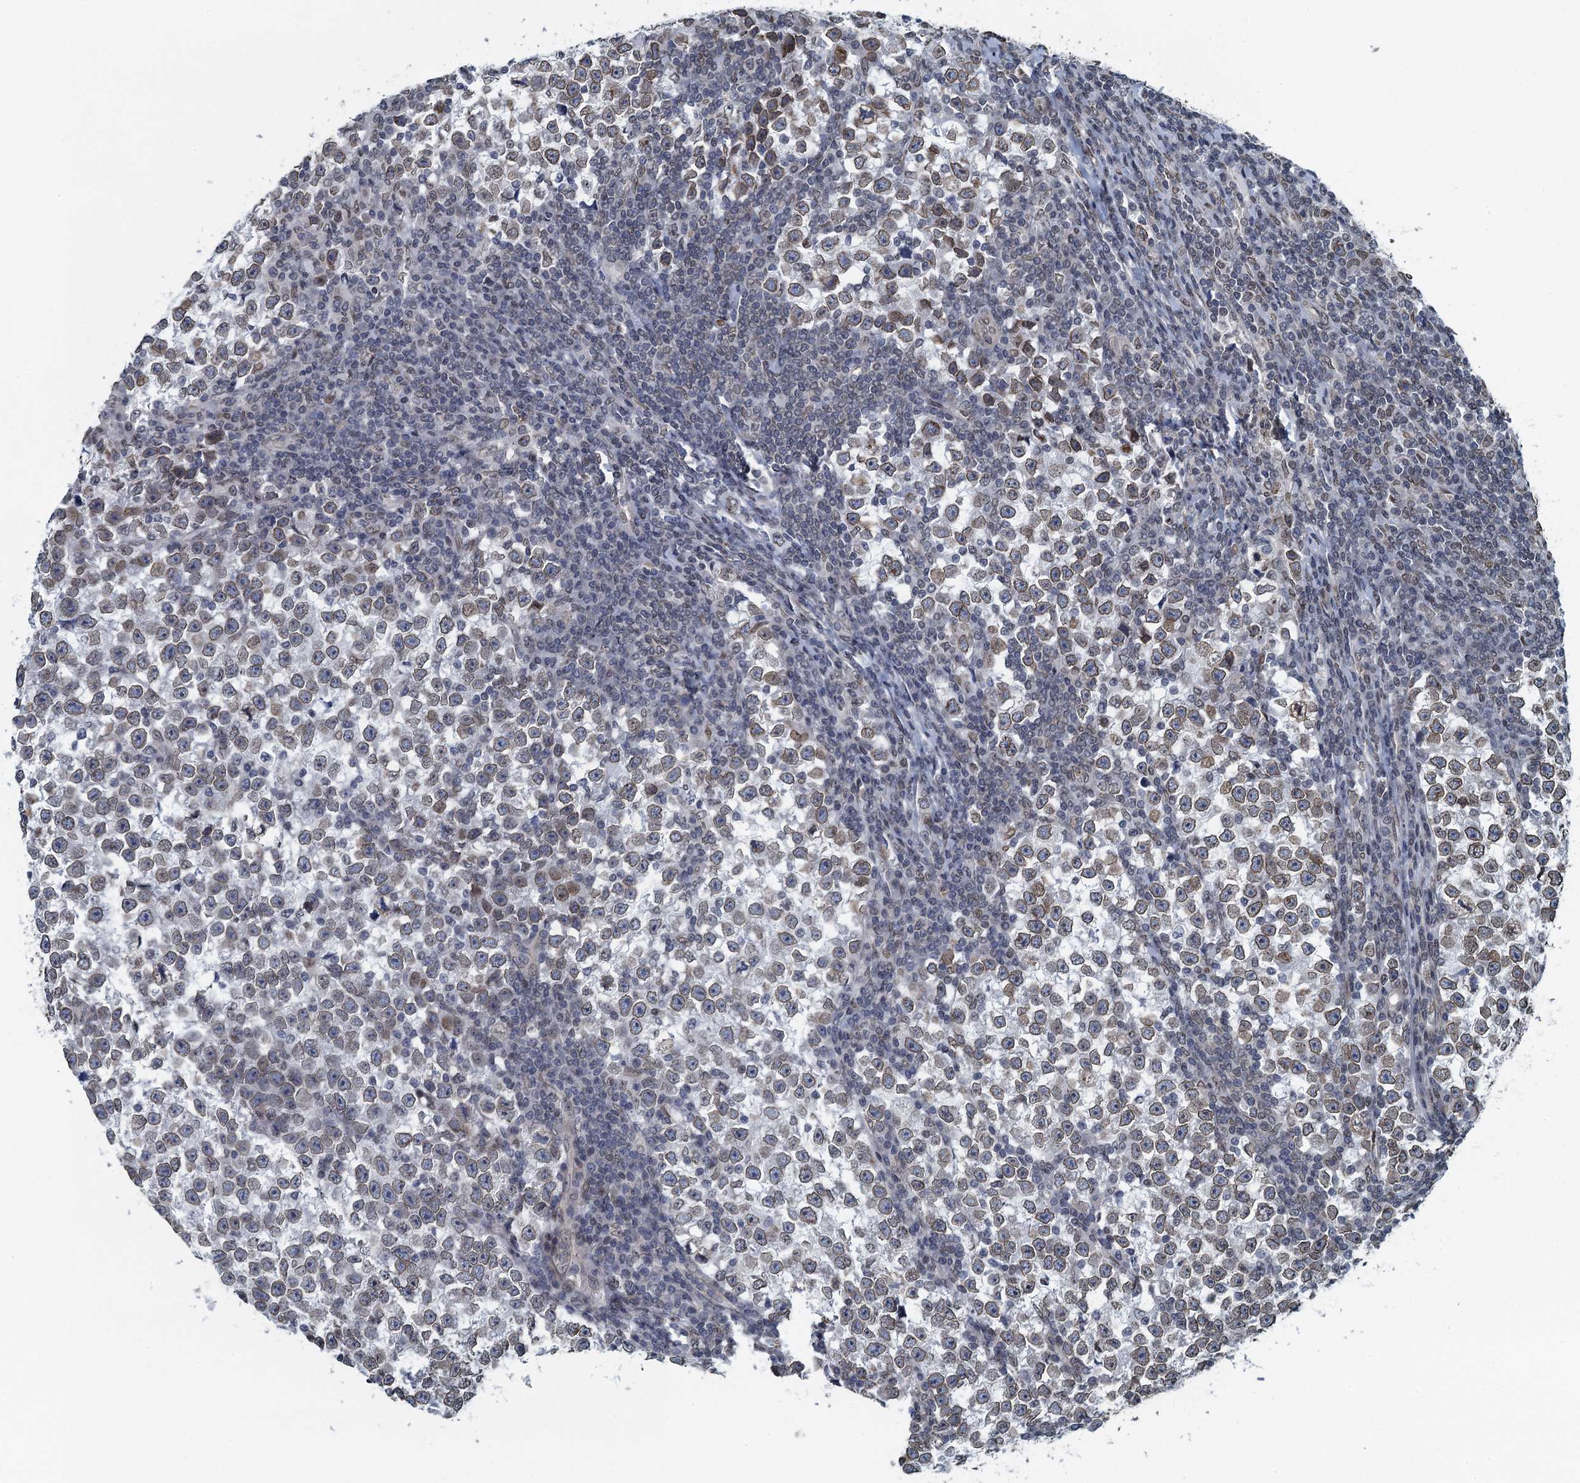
{"staining": {"intensity": "weak", "quantity": ">75%", "location": "cytoplasmic/membranous,nuclear"}, "tissue": "testis cancer", "cell_type": "Tumor cells", "image_type": "cancer", "snomed": [{"axis": "morphology", "description": "Normal tissue, NOS"}, {"axis": "morphology", "description": "Seminoma, NOS"}, {"axis": "topography", "description": "Testis"}], "caption": "This micrograph demonstrates testis cancer (seminoma) stained with IHC to label a protein in brown. The cytoplasmic/membranous and nuclear of tumor cells show weak positivity for the protein. Nuclei are counter-stained blue.", "gene": "CCDC34", "patient": {"sex": "male", "age": 43}}